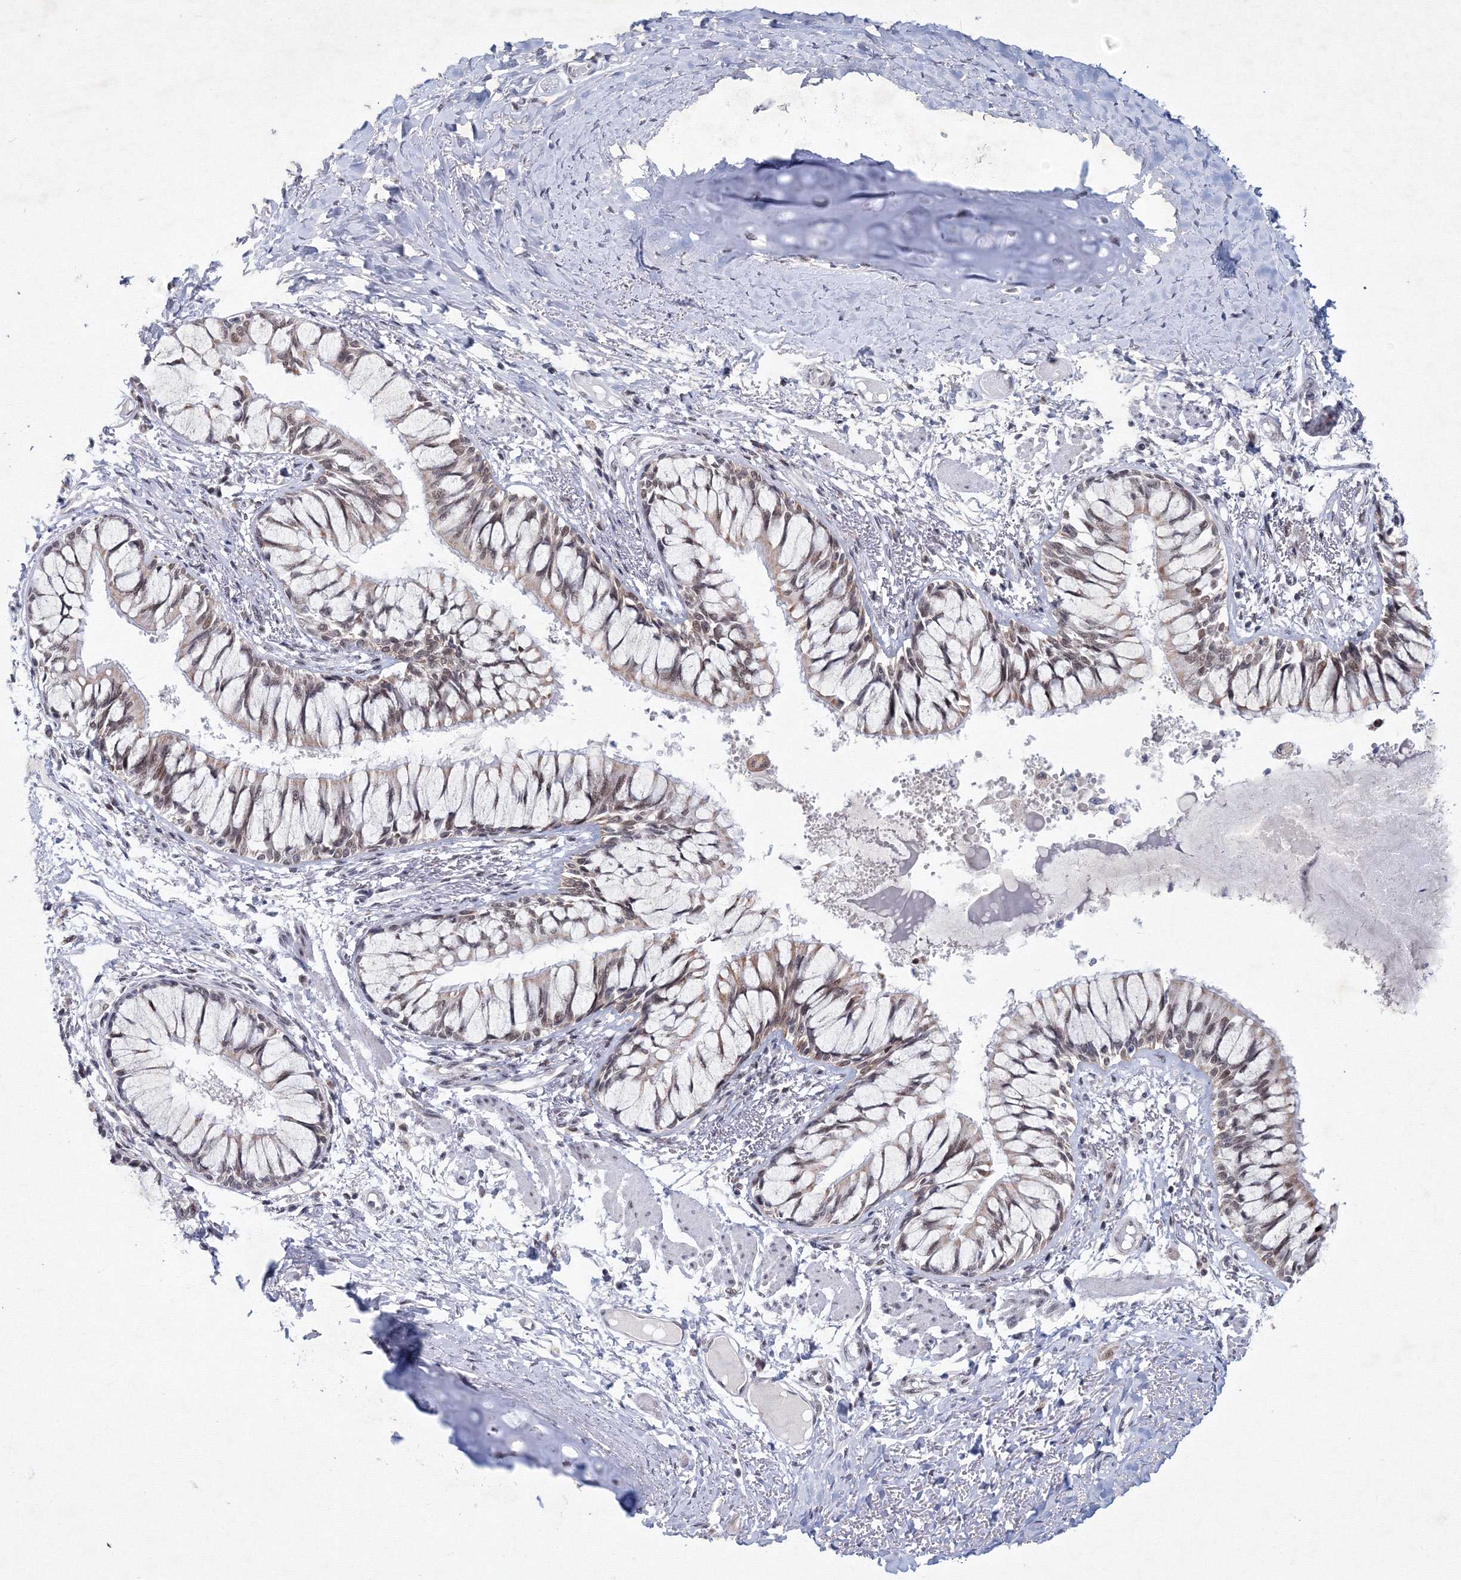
{"staining": {"intensity": "weak", "quantity": "25%-75%", "location": "cytoplasmic/membranous,nuclear"}, "tissue": "bronchus", "cell_type": "Respiratory epithelial cells", "image_type": "normal", "snomed": [{"axis": "morphology", "description": "Normal tissue, NOS"}, {"axis": "topography", "description": "Cartilage tissue"}, {"axis": "topography", "description": "Bronchus"}, {"axis": "topography", "description": "Lung"}], "caption": "A brown stain highlights weak cytoplasmic/membranous,nuclear expression of a protein in respiratory epithelial cells of unremarkable bronchus.", "gene": "SF3B6", "patient": {"sex": "male", "age": 64}}